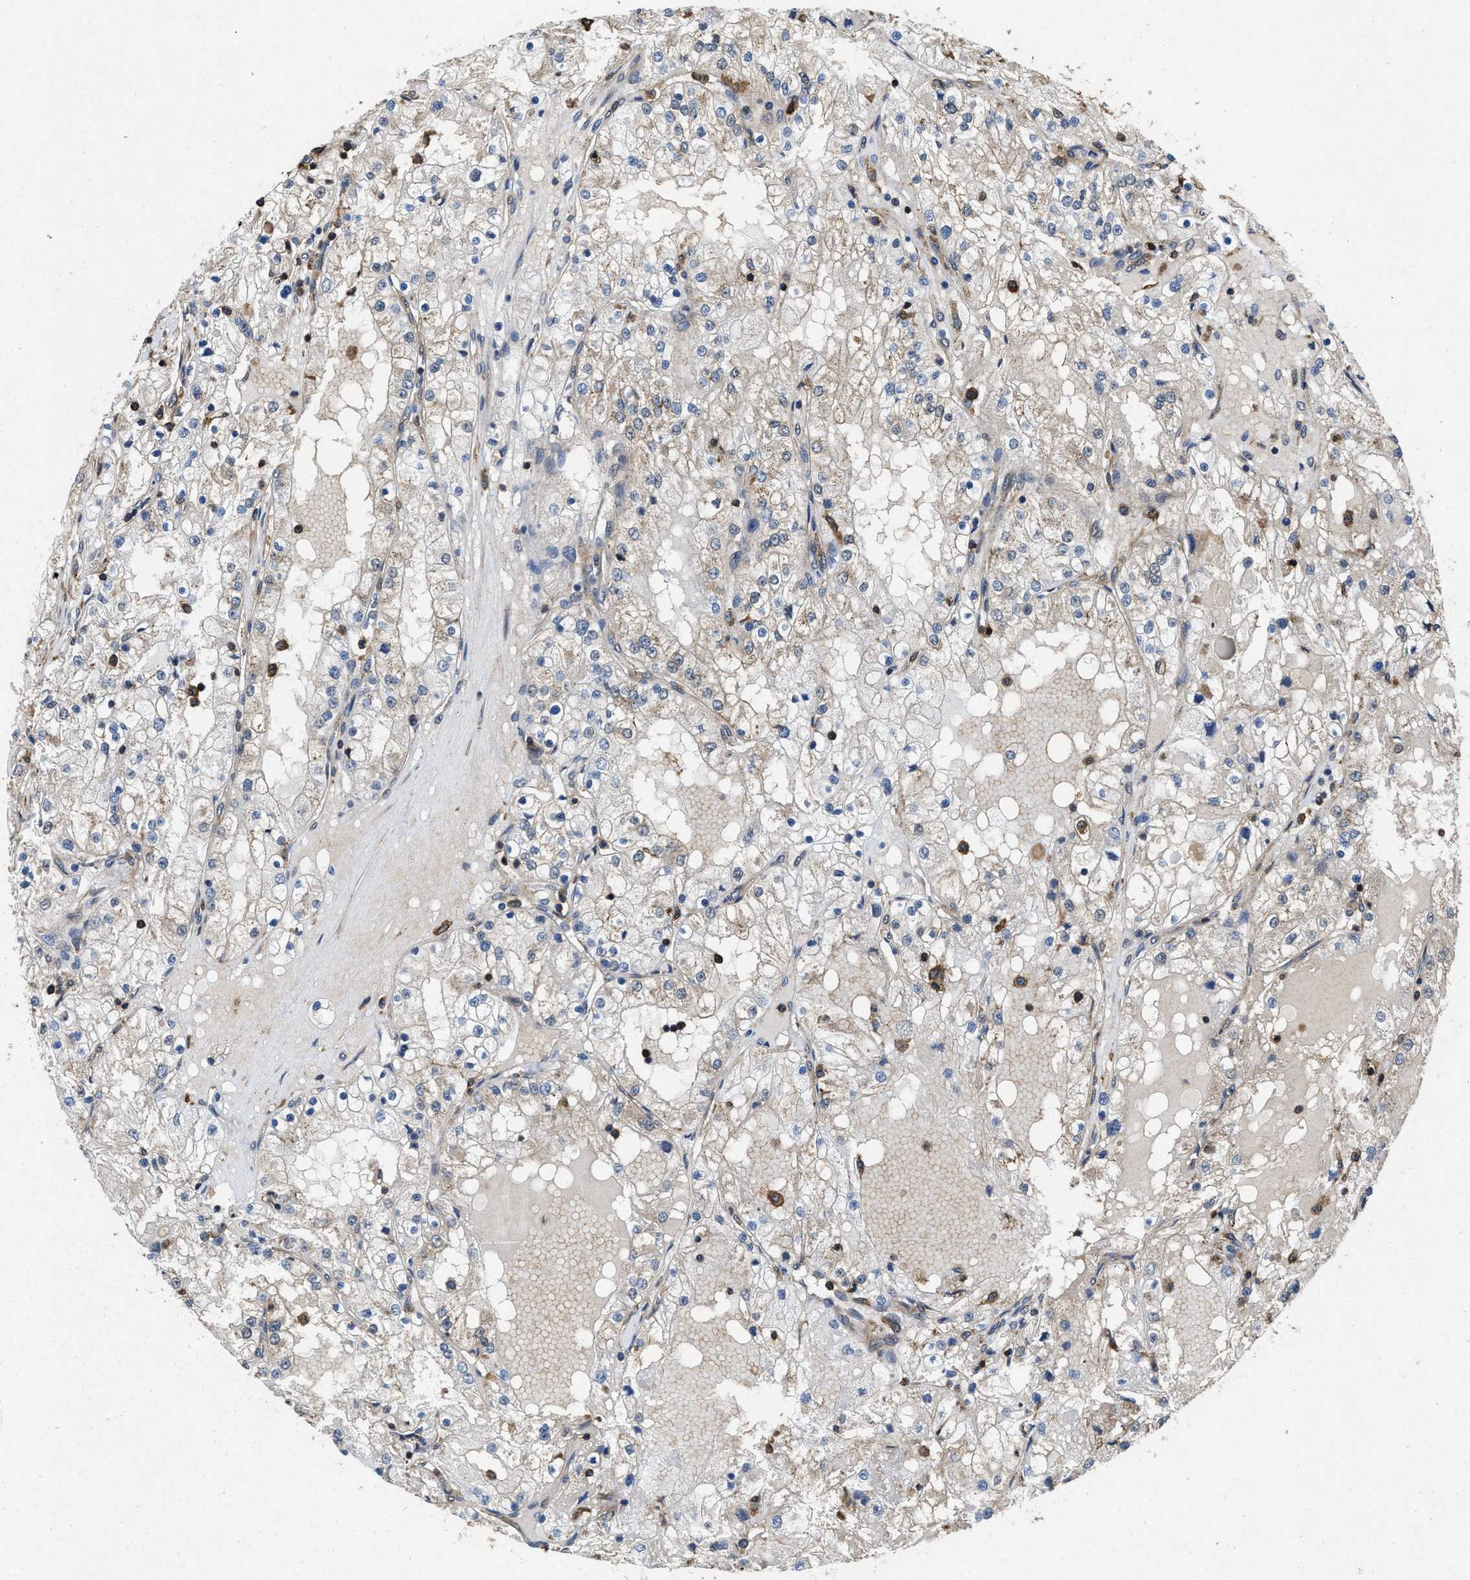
{"staining": {"intensity": "weak", "quantity": "<25%", "location": "cytoplasmic/membranous"}, "tissue": "renal cancer", "cell_type": "Tumor cells", "image_type": "cancer", "snomed": [{"axis": "morphology", "description": "Adenocarcinoma, NOS"}, {"axis": "topography", "description": "Kidney"}], "caption": "IHC photomicrograph of neoplastic tissue: human renal cancer (adenocarcinoma) stained with DAB (3,3'-diaminobenzidine) reveals no significant protein positivity in tumor cells. (Stains: DAB immunohistochemistry (IHC) with hematoxylin counter stain, Microscopy: brightfield microscopy at high magnification).", "gene": "LINGO2", "patient": {"sex": "male", "age": 68}}